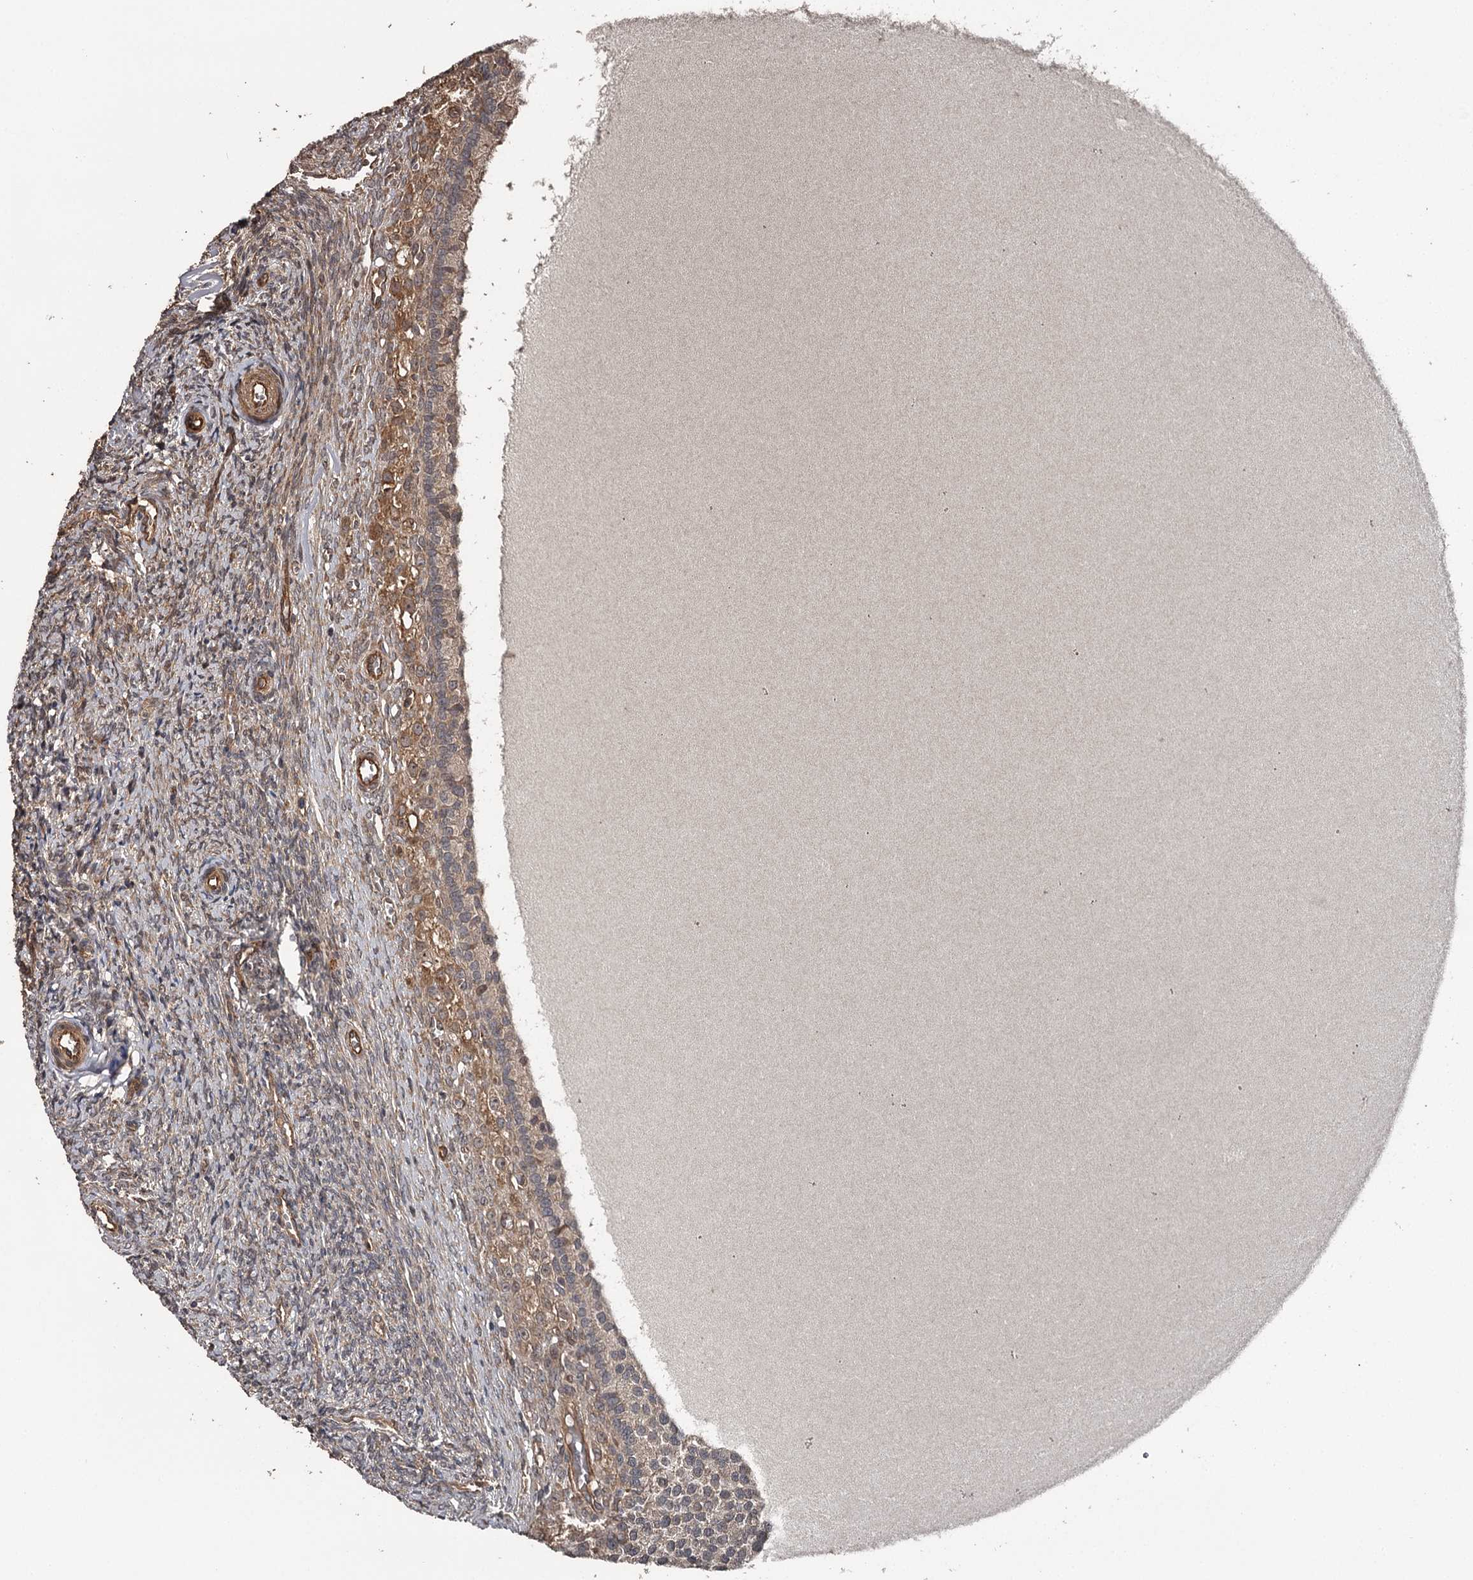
{"staining": {"intensity": "strong", "quantity": "<25%", "location": "cytoplasmic/membranous"}, "tissue": "ovary", "cell_type": "Follicle cells", "image_type": "normal", "snomed": [{"axis": "morphology", "description": "Normal tissue, NOS"}, {"axis": "topography", "description": "Ovary"}], "caption": "The micrograph shows a brown stain indicating the presence of a protein in the cytoplasmic/membranous of follicle cells in ovary.", "gene": "RAB21", "patient": {"sex": "female", "age": 41}}